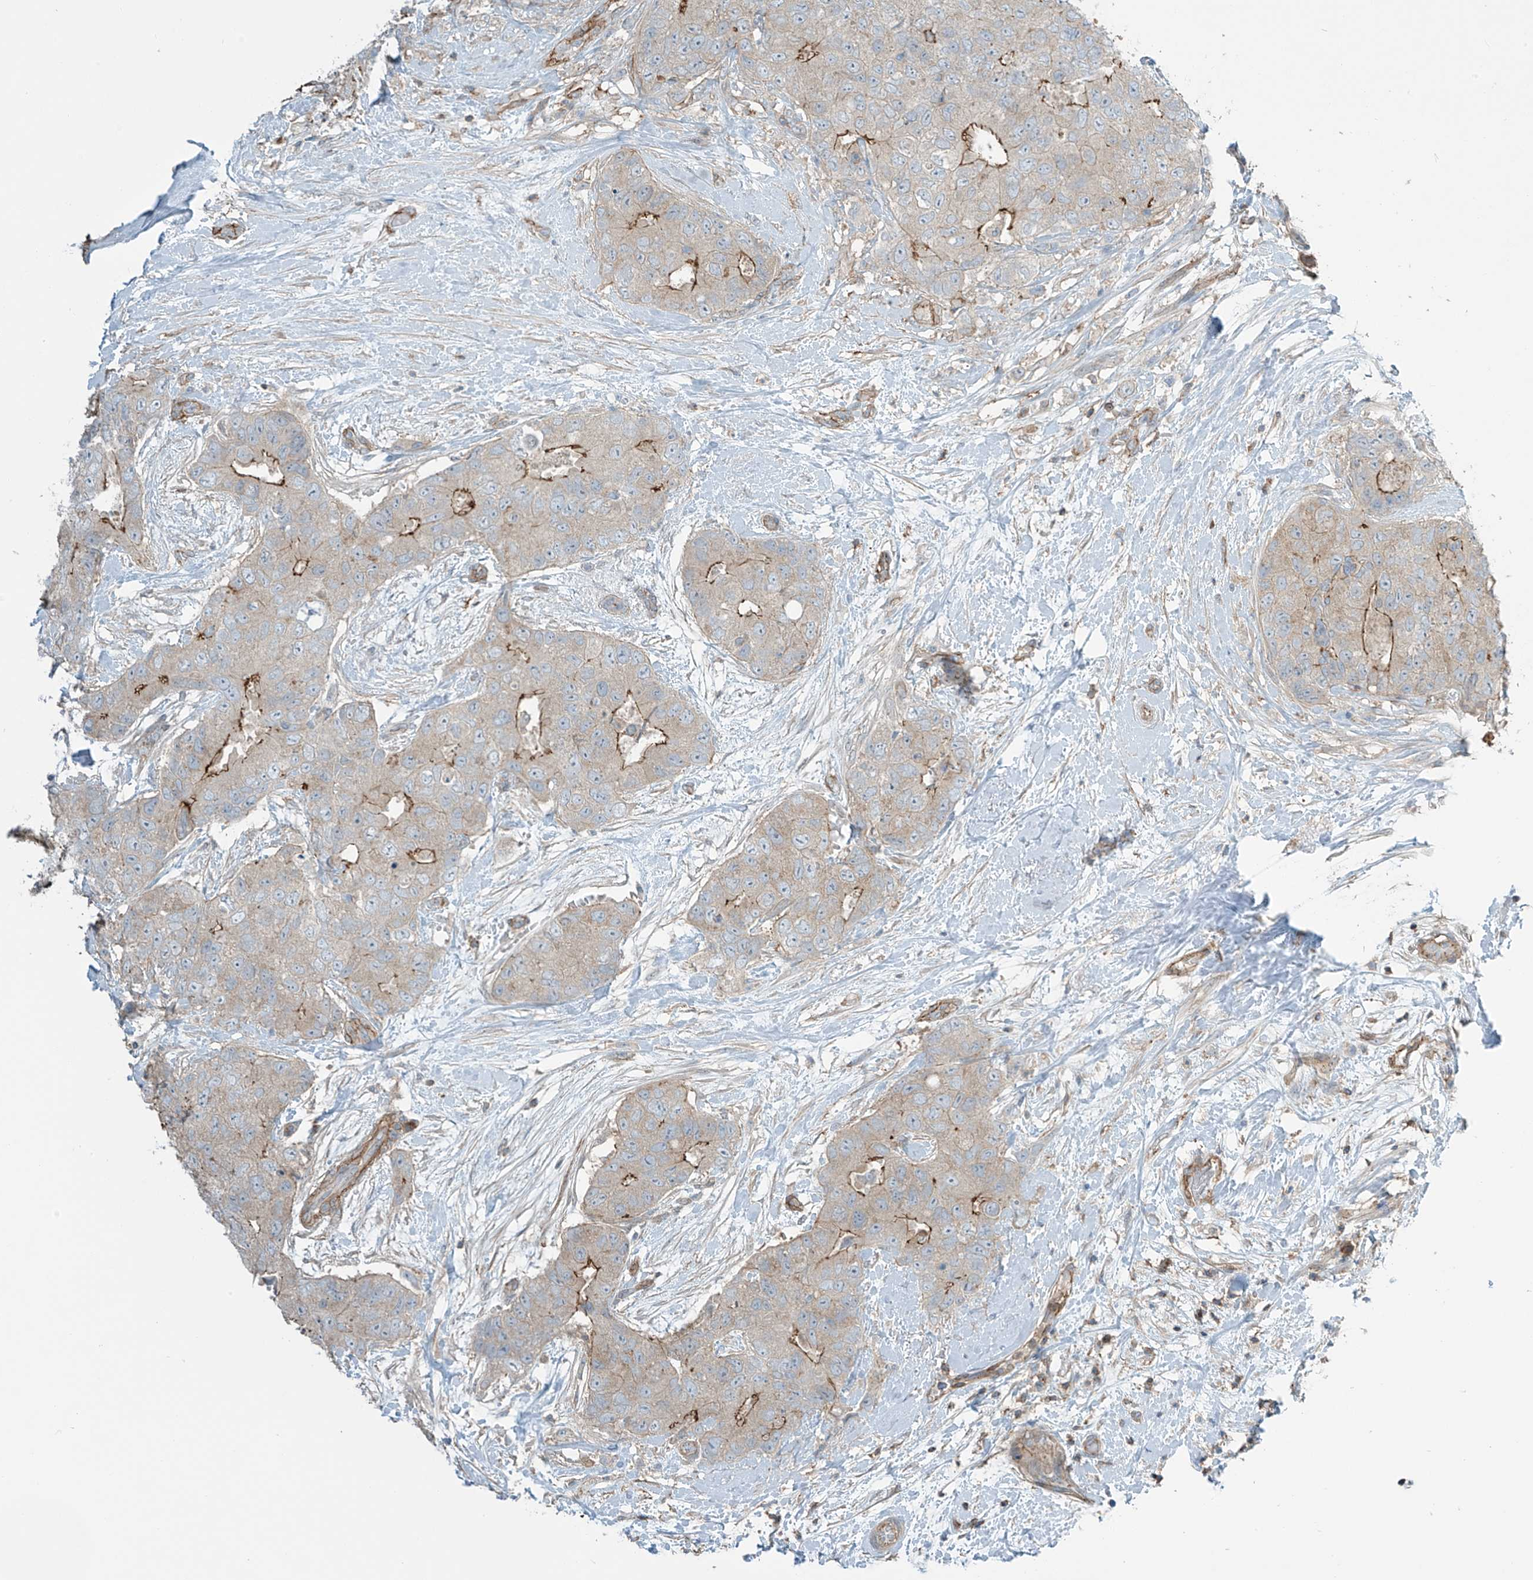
{"staining": {"intensity": "strong", "quantity": "<25%", "location": "cytoplasmic/membranous"}, "tissue": "breast cancer", "cell_type": "Tumor cells", "image_type": "cancer", "snomed": [{"axis": "morphology", "description": "Duct carcinoma"}, {"axis": "topography", "description": "Breast"}], "caption": "A micrograph showing strong cytoplasmic/membranous expression in about <25% of tumor cells in breast cancer (intraductal carcinoma), as visualized by brown immunohistochemical staining.", "gene": "SLC9A2", "patient": {"sex": "female", "age": 62}}